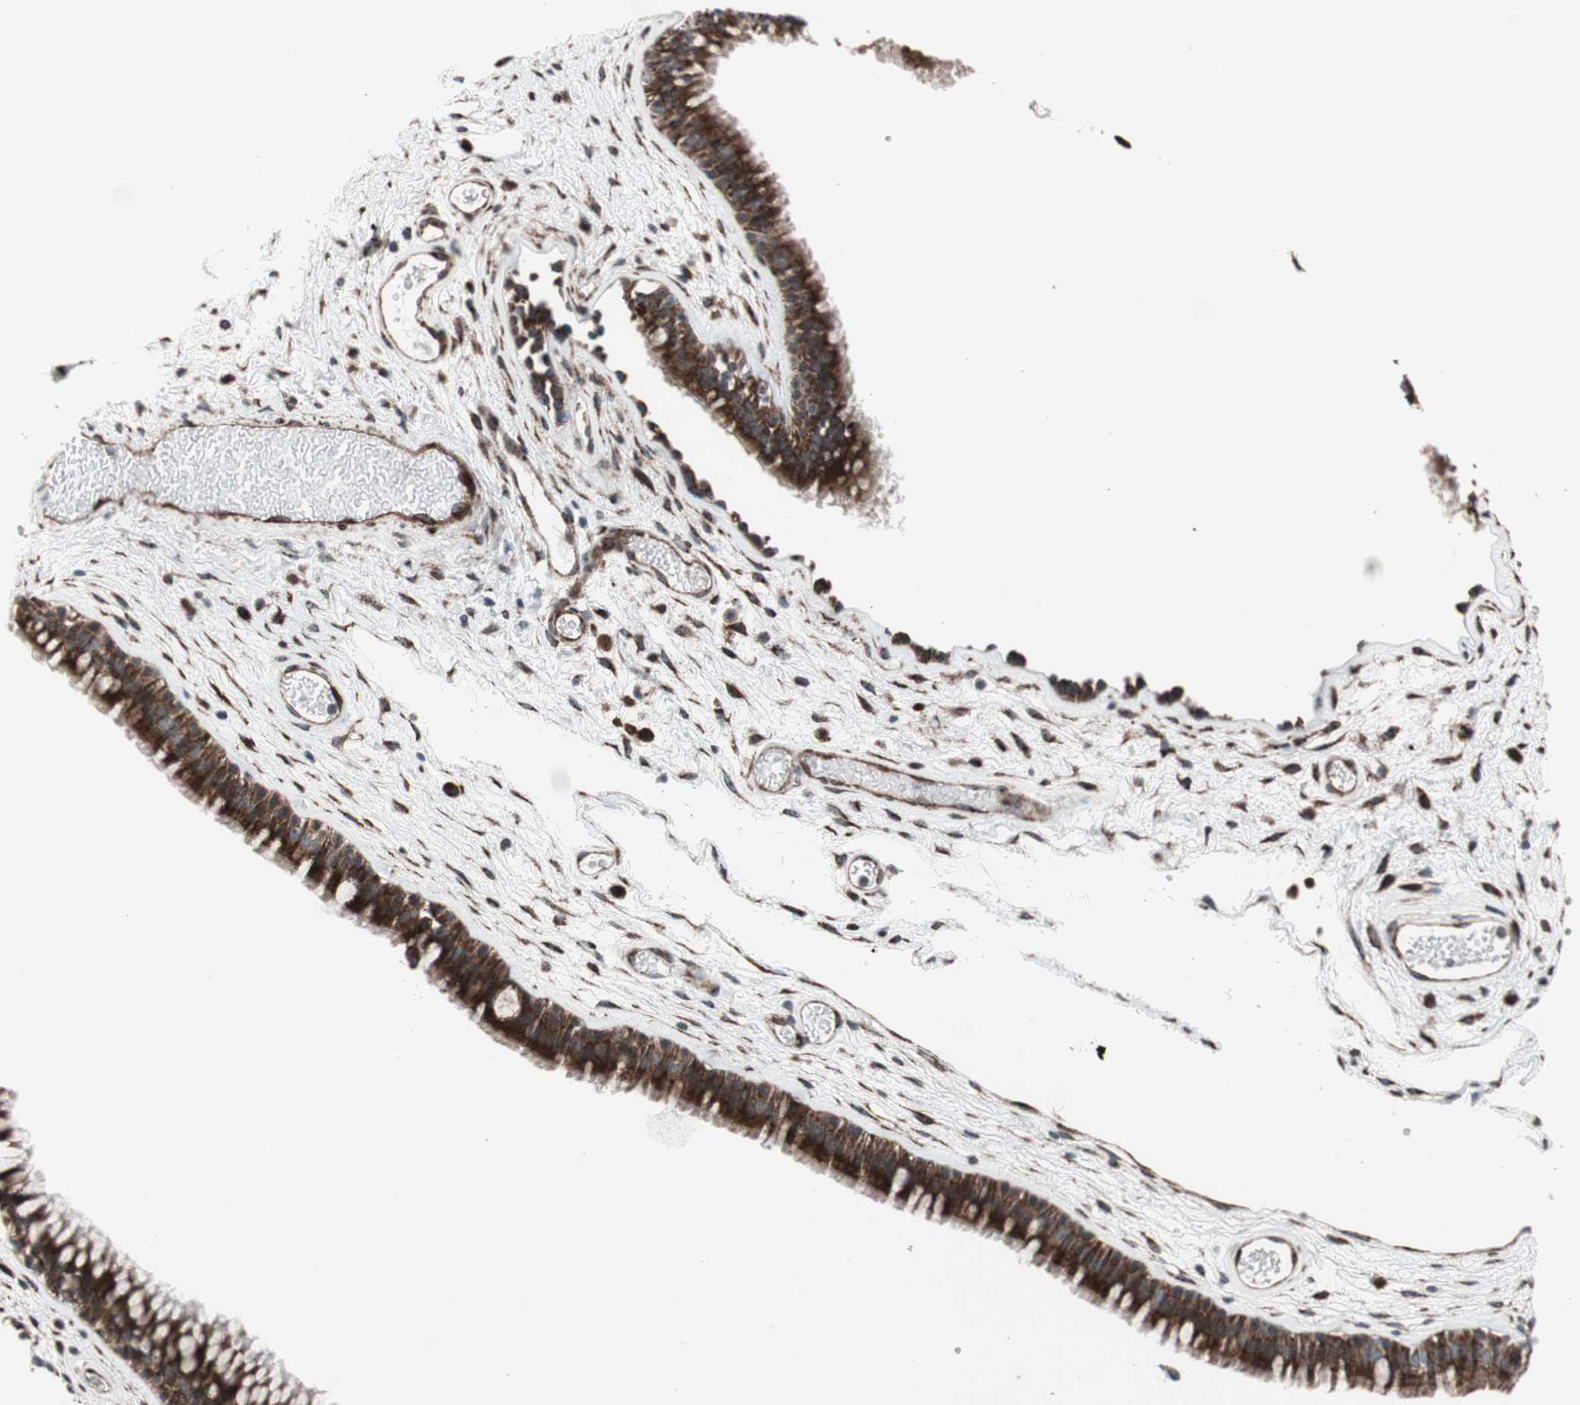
{"staining": {"intensity": "strong", "quantity": ">75%", "location": "cytoplasmic/membranous"}, "tissue": "nasopharynx", "cell_type": "Respiratory epithelial cells", "image_type": "normal", "snomed": [{"axis": "morphology", "description": "Normal tissue, NOS"}, {"axis": "morphology", "description": "Inflammation, NOS"}, {"axis": "topography", "description": "Nasopharynx"}], "caption": "Strong cytoplasmic/membranous positivity is present in approximately >75% of respiratory epithelial cells in normal nasopharynx.", "gene": "CCL14", "patient": {"sex": "male", "age": 48}}